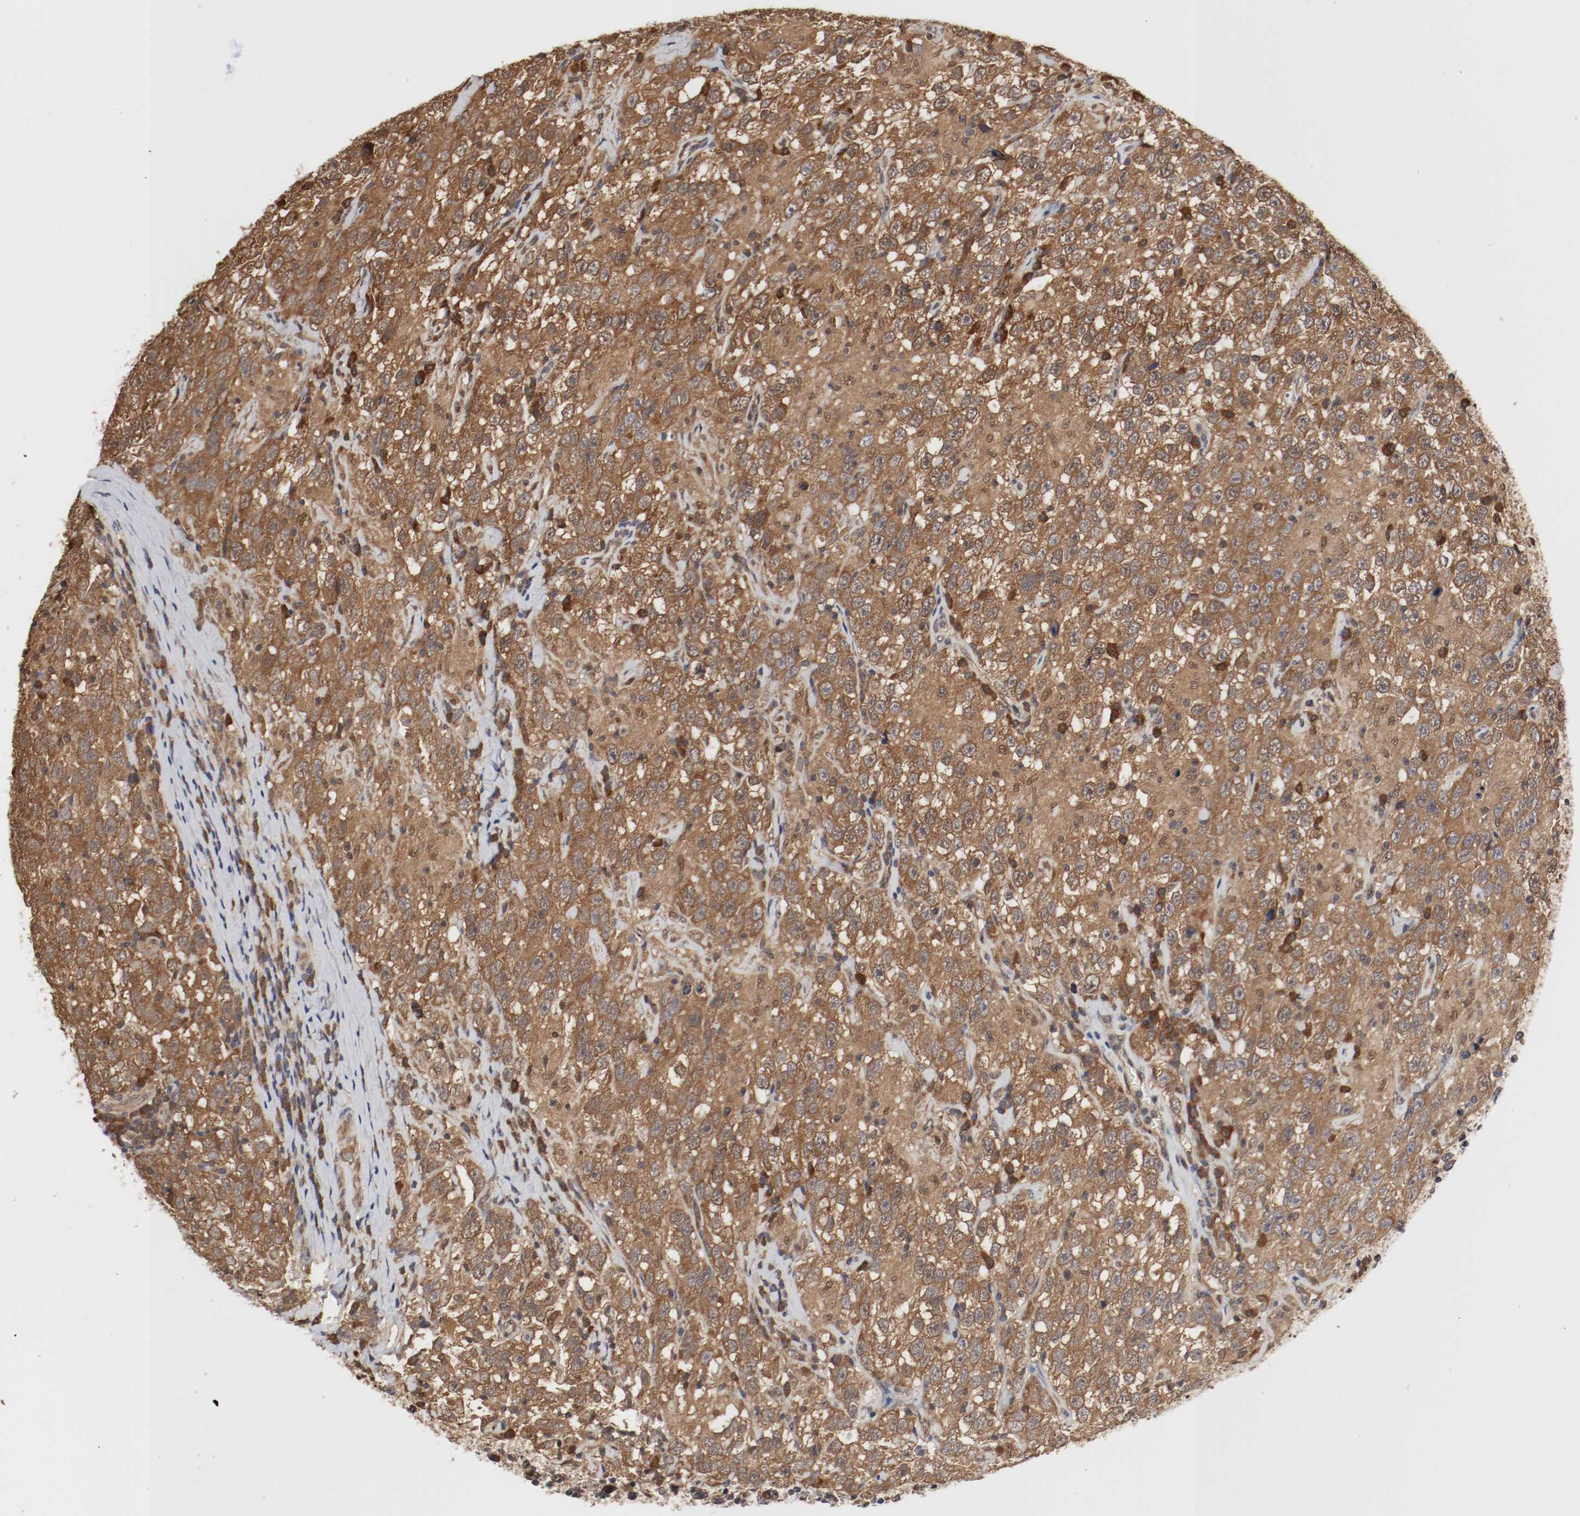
{"staining": {"intensity": "moderate", "quantity": ">75%", "location": "cytoplasmic/membranous"}, "tissue": "testis cancer", "cell_type": "Tumor cells", "image_type": "cancer", "snomed": [{"axis": "morphology", "description": "Seminoma, NOS"}, {"axis": "topography", "description": "Testis"}], "caption": "Moderate cytoplasmic/membranous staining for a protein is identified in about >75% of tumor cells of seminoma (testis) using IHC.", "gene": "AFG3L2", "patient": {"sex": "male", "age": 41}}